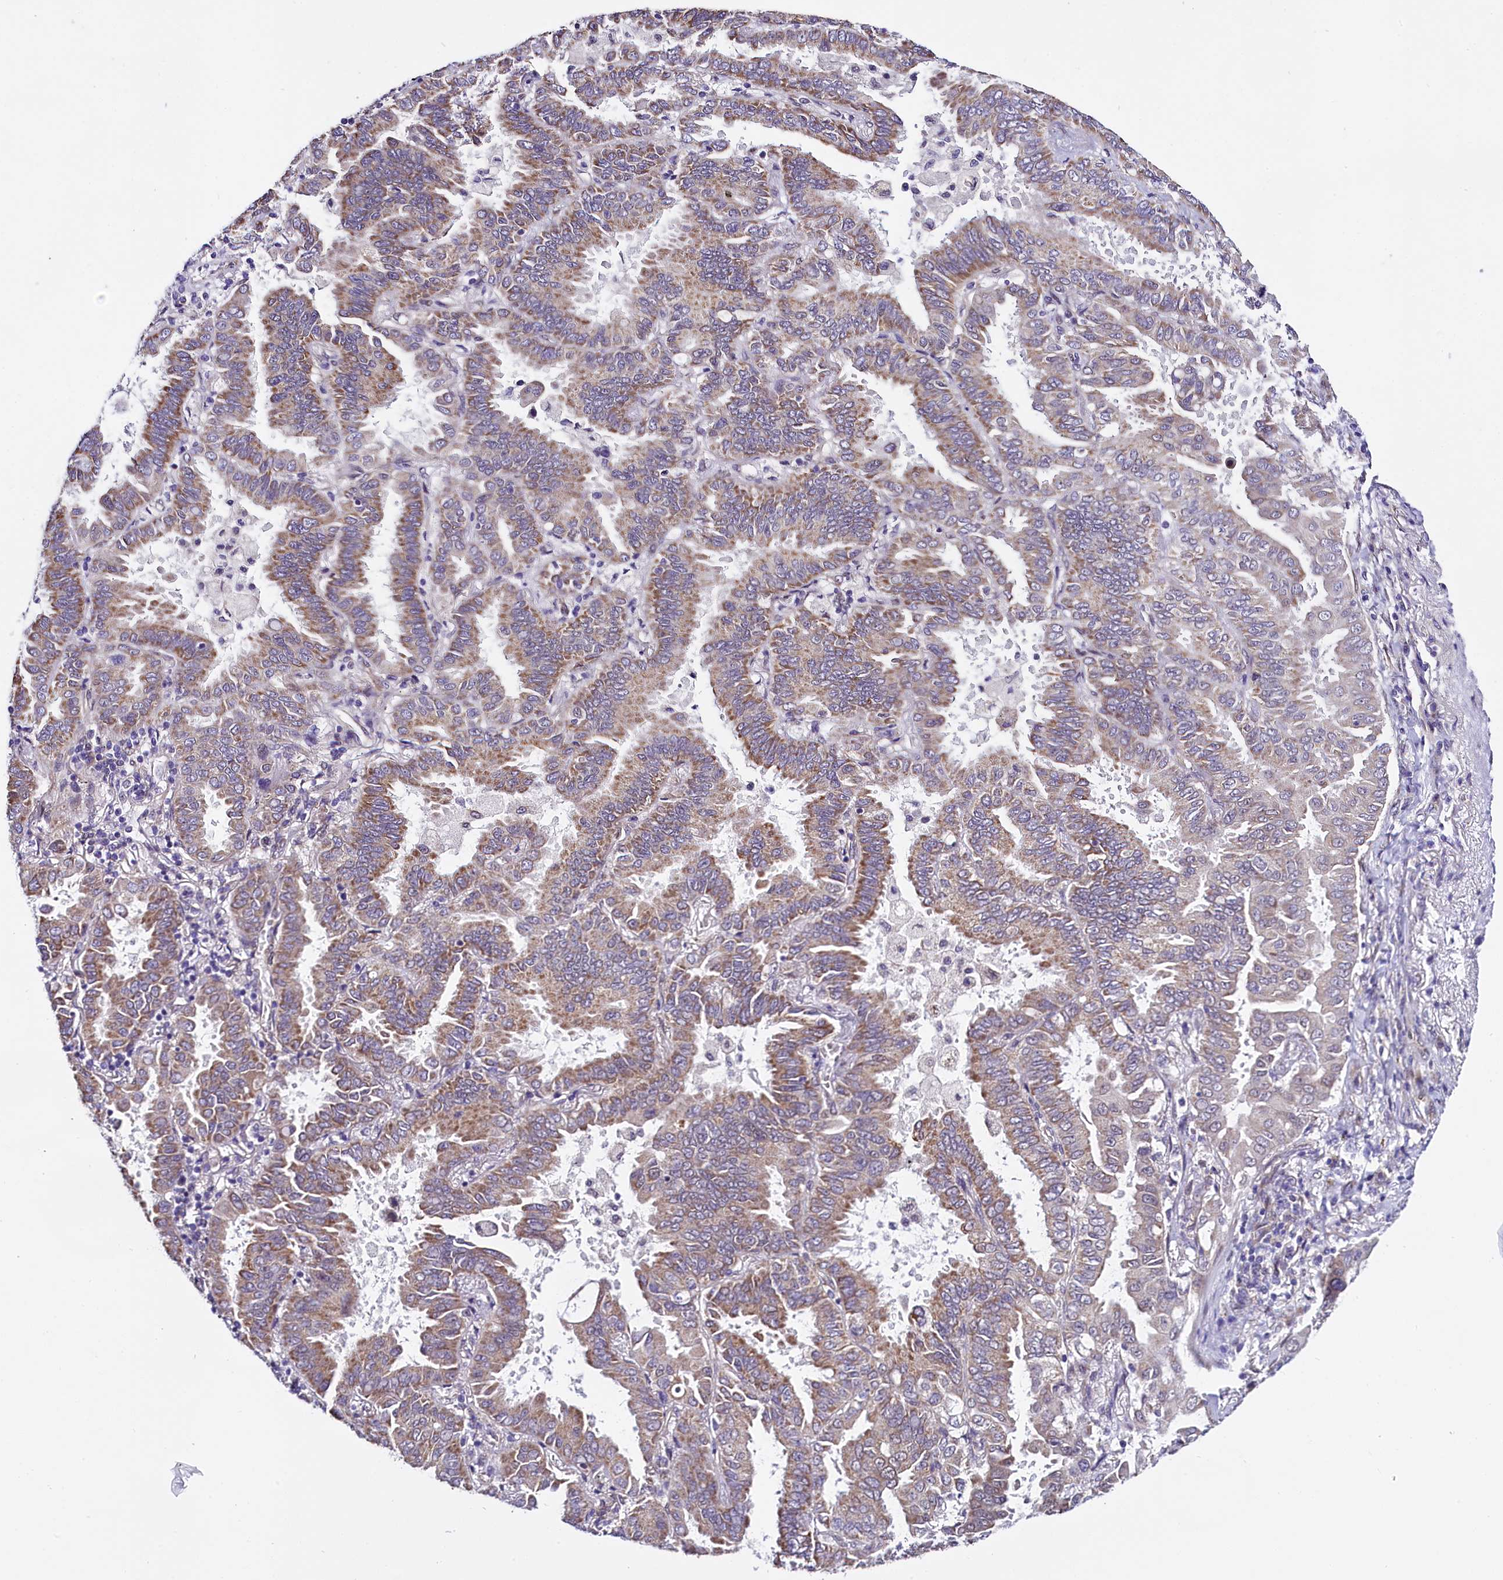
{"staining": {"intensity": "moderate", "quantity": "<25%", "location": "cytoplasmic/membranous"}, "tissue": "lung cancer", "cell_type": "Tumor cells", "image_type": "cancer", "snomed": [{"axis": "morphology", "description": "Adenocarcinoma, NOS"}, {"axis": "topography", "description": "Lung"}], "caption": "A micrograph showing moderate cytoplasmic/membranous positivity in about <25% of tumor cells in adenocarcinoma (lung), as visualized by brown immunohistochemical staining.", "gene": "UACA", "patient": {"sex": "male", "age": 64}}